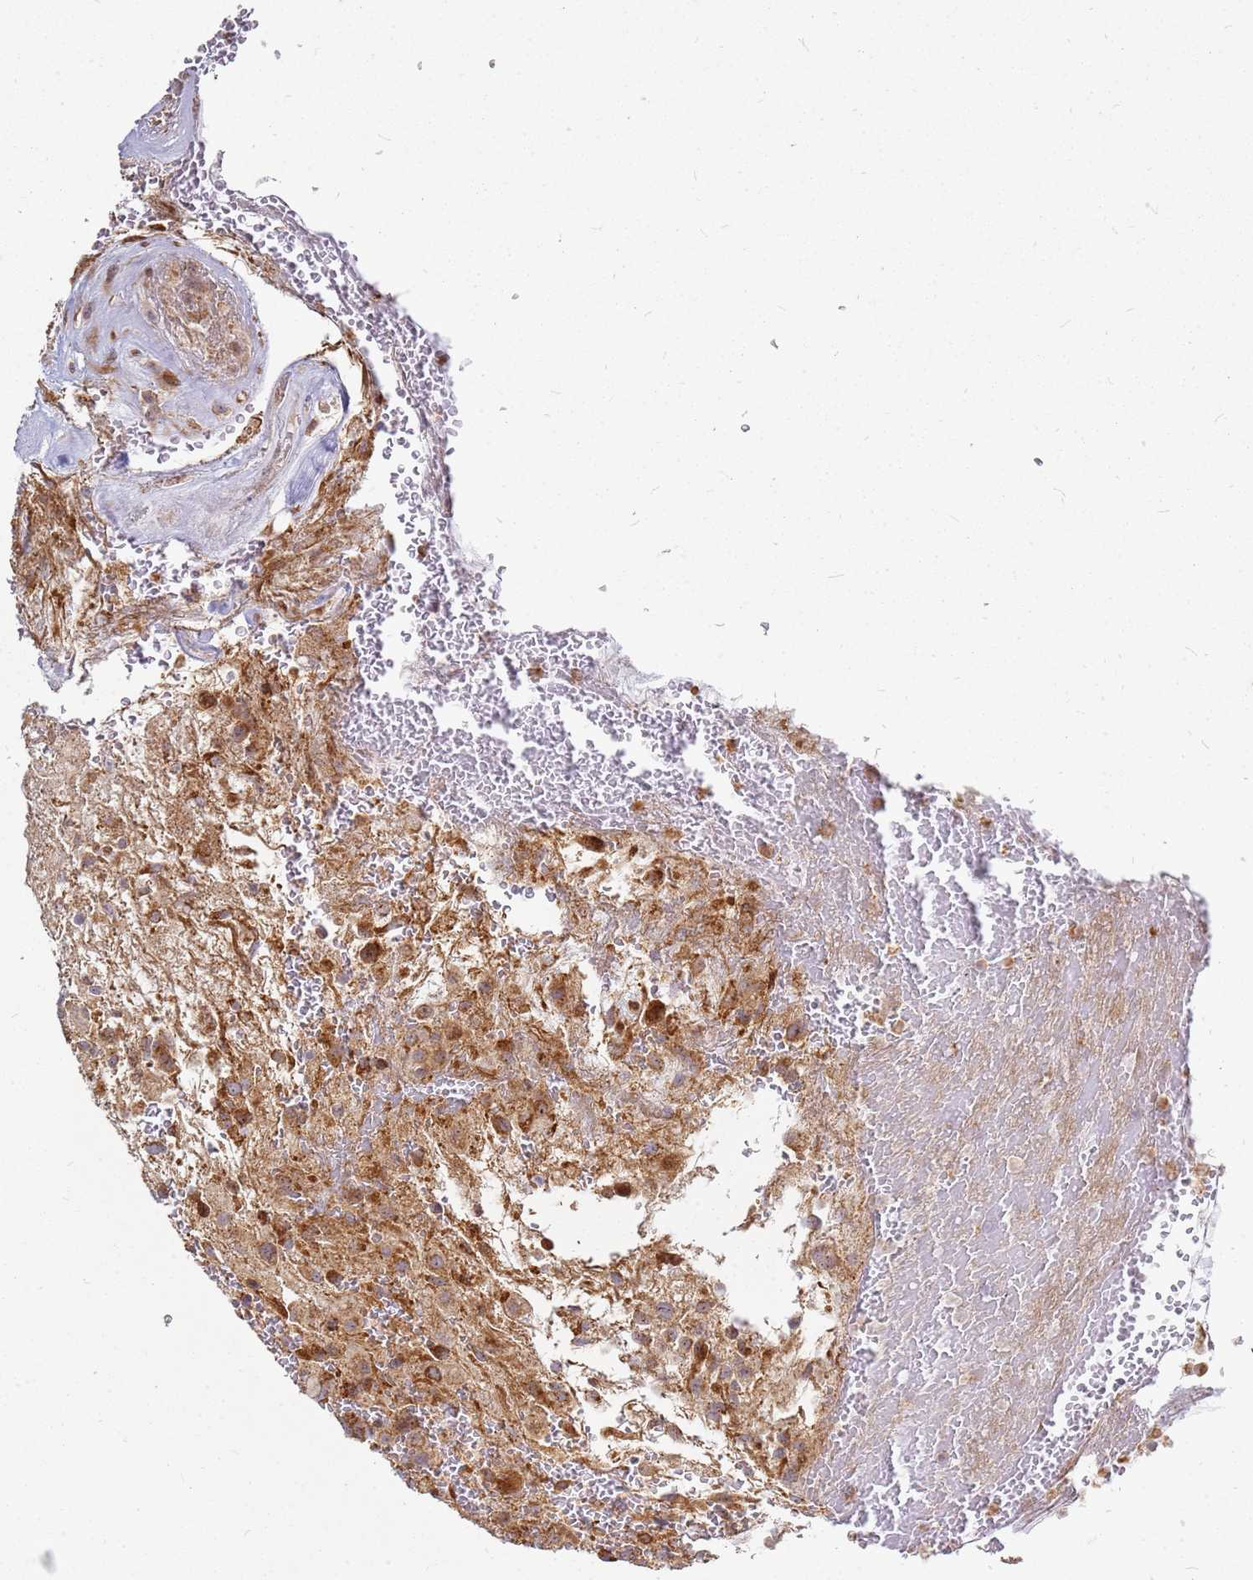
{"staining": {"intensity": "moderate", "quantity": ">75%", "location": "cytoplasmic/membranous"}, "tissue": "glioma", "cell_type": "Tumor cells", "image_type": "cancer", "snomed": [{"axis": "morphology", "description": "Glioma, malignant, High grade"}, {"axis": "topography", "description": "Brain"}], "caption": "This image exhibits immunohistochemistry staining of human malignant high-grade glioma, with medium moderate cytoplasmic/membranous positivity in about >75% of tumor cells.", "gene": "CCDC159", "patient": {"sex": "male", "age": 56}}